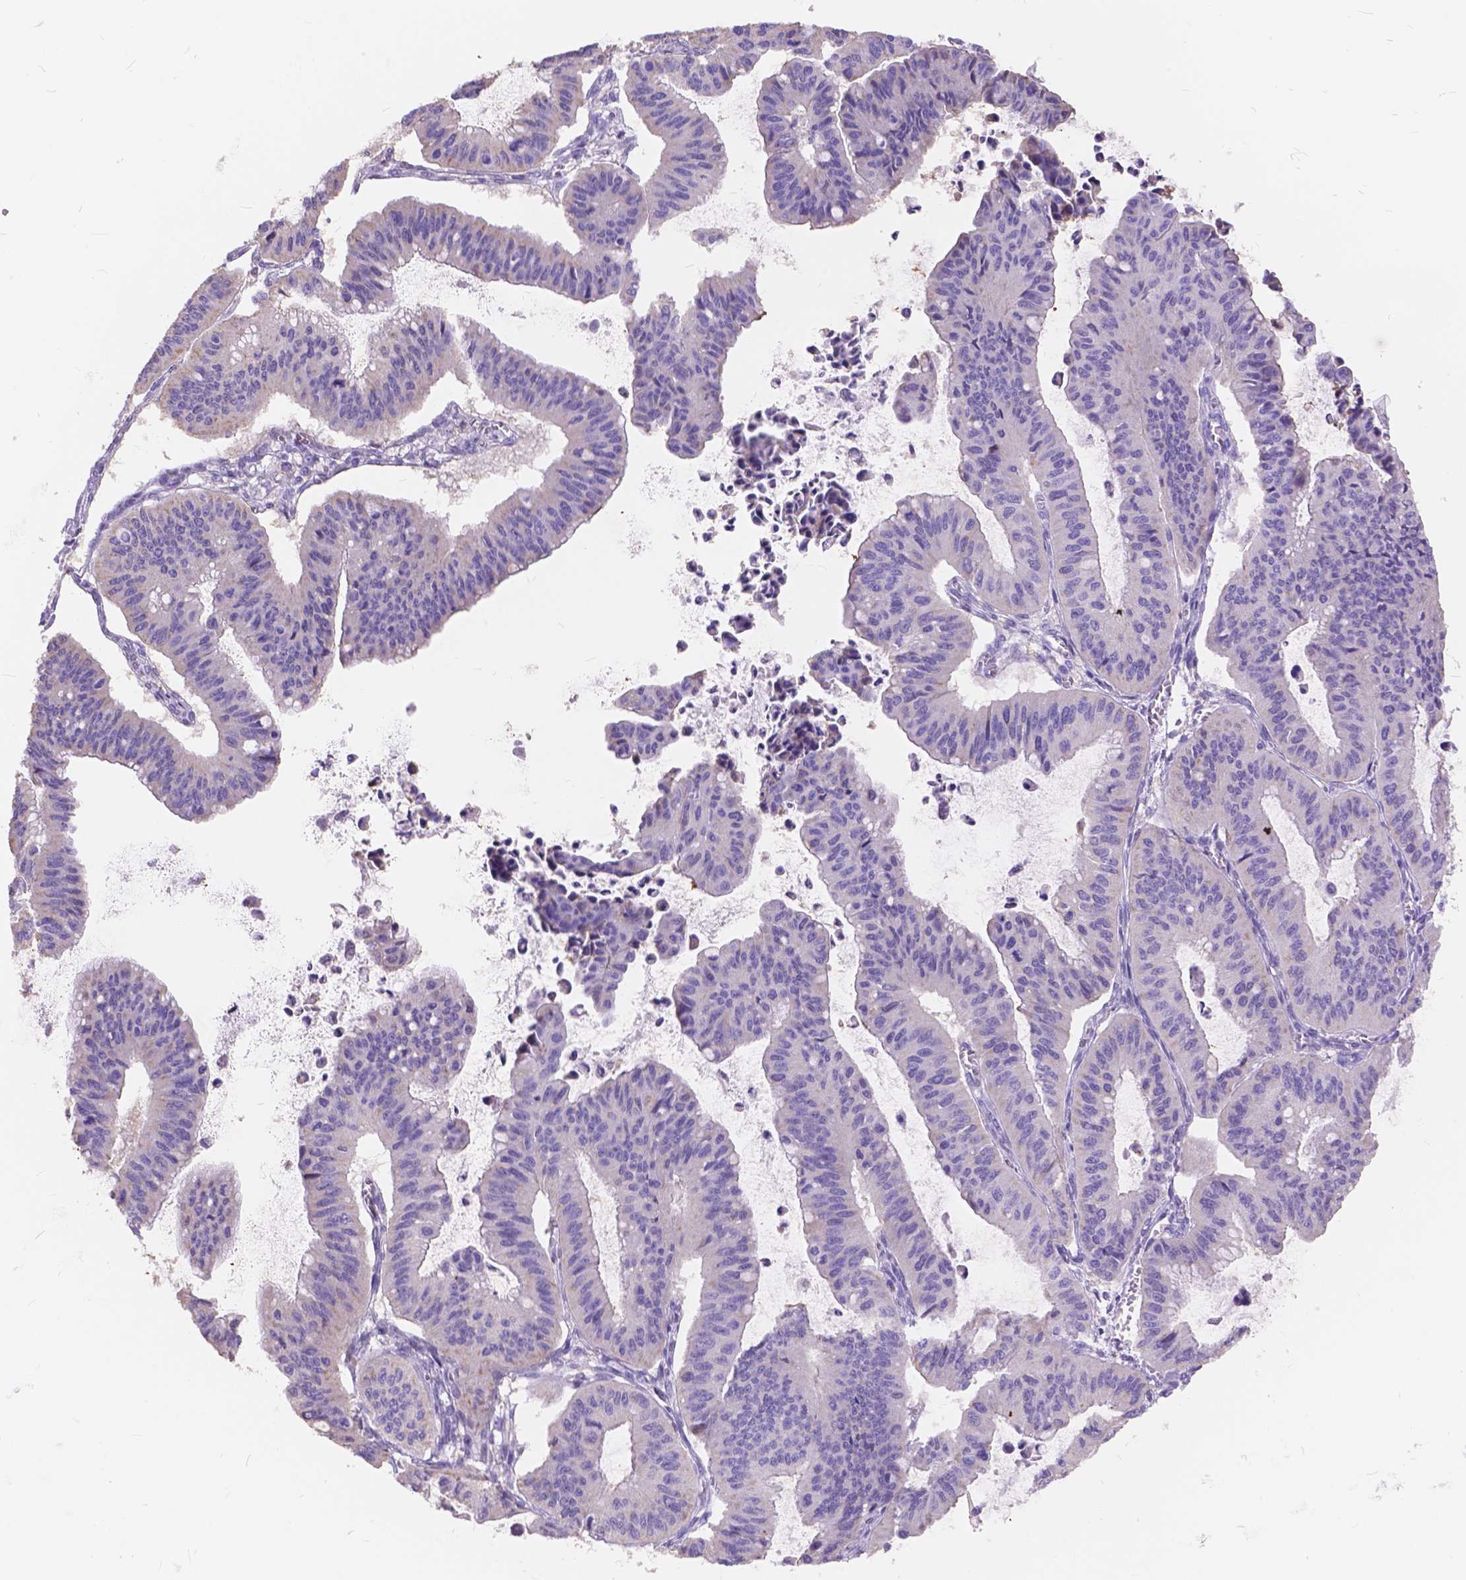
{"staining": {"intensity": "negative", "quantity": "none", "location": "none"}, "tissue": "ovarian cancer", "cell_type": "Tumor cells", "image_type": "cancer", "snomed": [{"axis": "morphology", "description": "Cystadenocarcinoma, mucinous, NOS"}, {"axis": "topography", "description": "Ovary"}], "caption": "Protein analysis of ovarian cancer (mucinous cystadenocarcinoma) displays no significant positivity in tumor cells.", "gene": "FOXL2", "patient": {"sex": "female", "age": 72}}